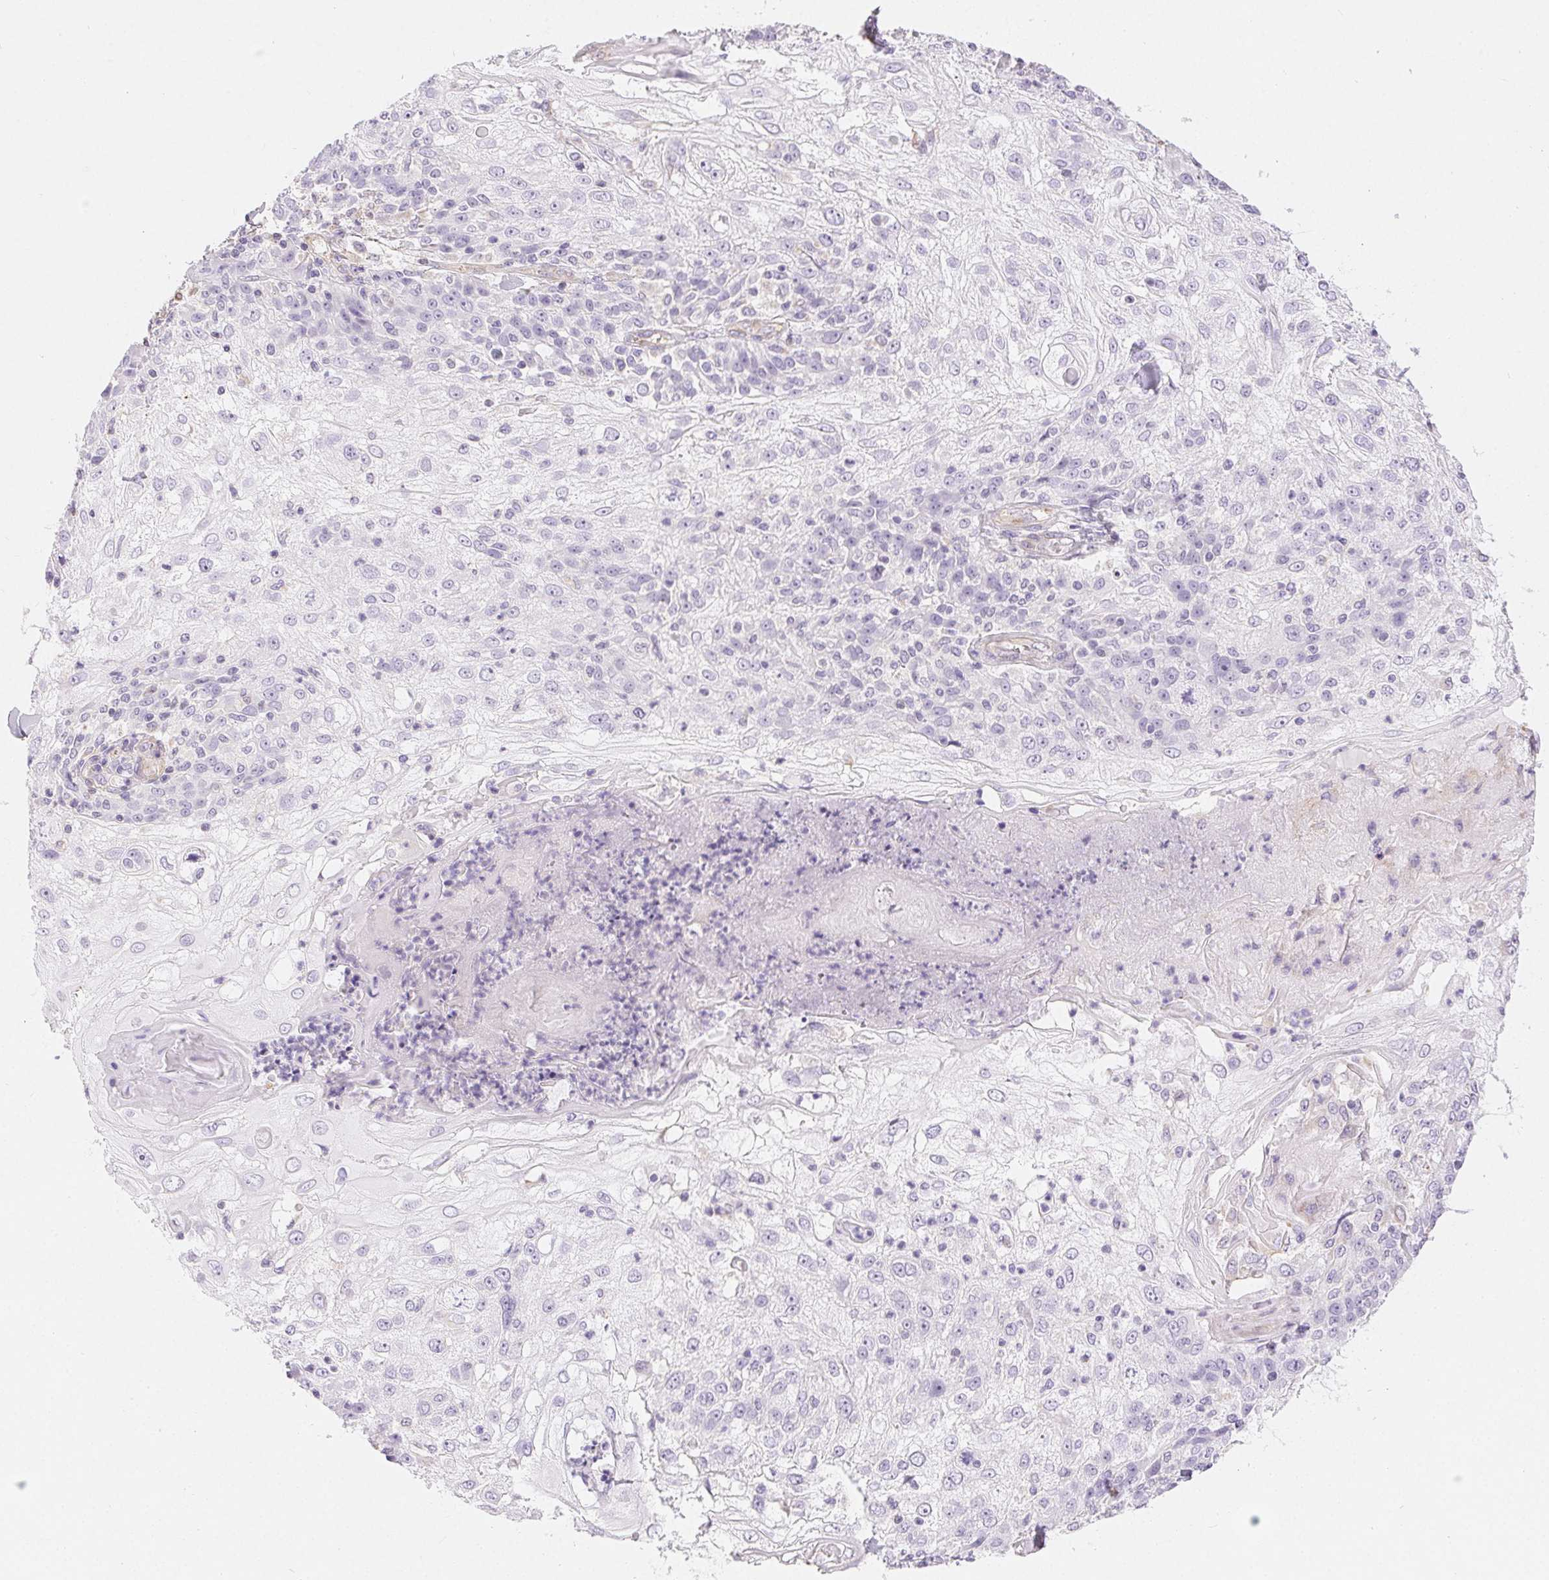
{"staining": {"intensity": "negative", "quantity": "none", "location": "none"}, "tissue": "skin cancer", "cell_type": "Tumor cells", "image_type": "cancer", "snomed": [{"axis": "morphology", "description": "Normal tissue, NOS"}, {"axis": "morphology", "description": "Squamous cell carcinoma, NOS"}, {"axis": "topography", "description": "Skin"}], "caption": "IHC micrograph of neoplastic tissue: human skin cancer (squamous cell carcinoma) stained with DAB (3,3'-diaminobenzidine) shows no significant protein staining in tumor cells. (Brightfield microscopy of DAB (3,3'-diaminobenzidine) IHC at high magnification).", "gene": "GFAP", "patient": {"sex": "female", "age": 83}}